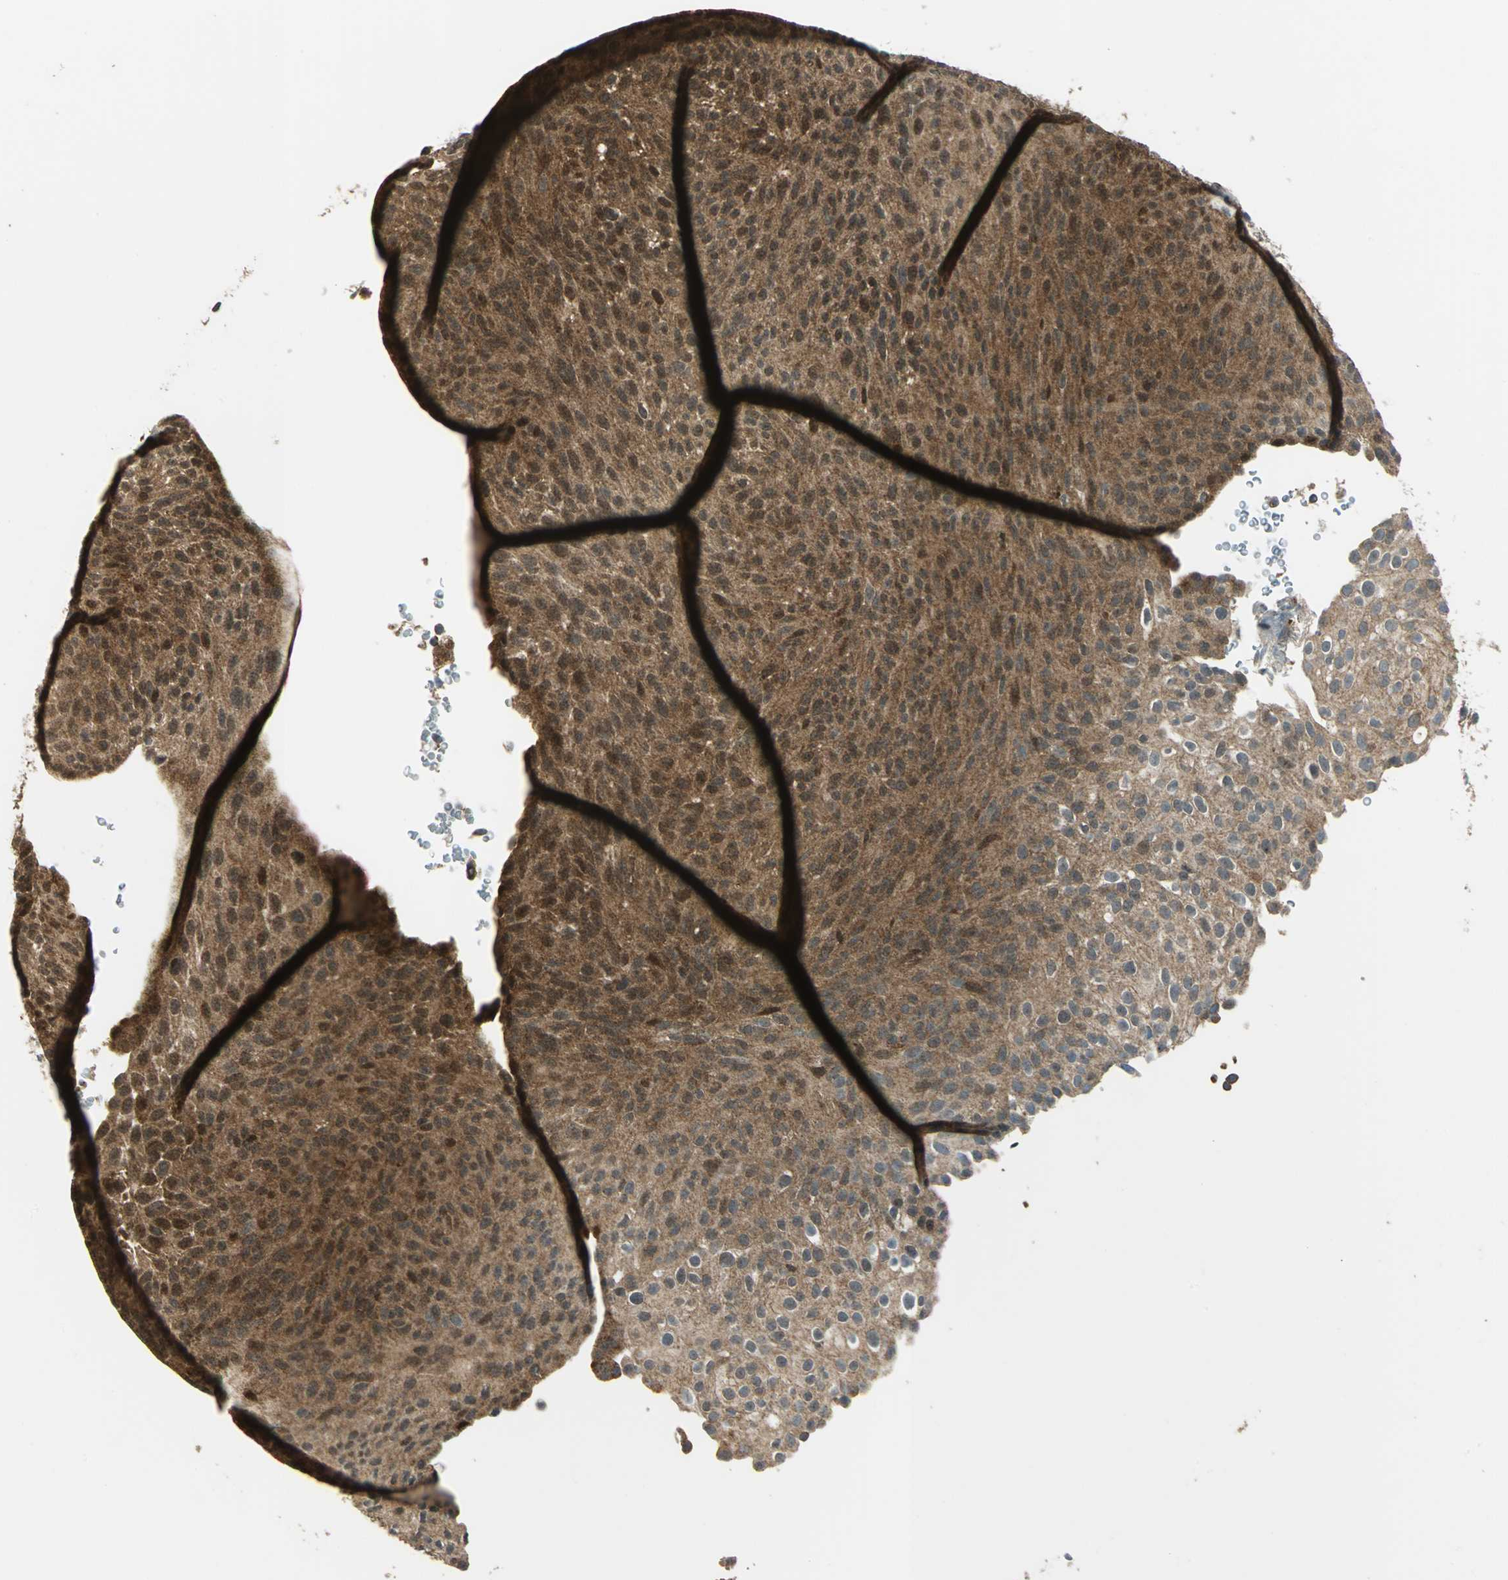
{"staining": {"intensity": "moderate", "quantity": ">75%", "location": "cytoplasmic/membranous,nuclear"}, "tissue": "urothelial cancer", "cell_type": "Tumor cells", "image_type": "cancer", "snomed": [{"axis": "morphology", "description": "Urothelial carcinoma, Low grade"}, {"axis": "topography", "description": "Urinary bladder"}], "caption": "Tumor cells show moderate cytoplasmic/membranous and nuclear expression in about >75% of cells in urothelial cancer.", "gene": "NUDT2", "patient": {"sex": "male", "age": 78}}